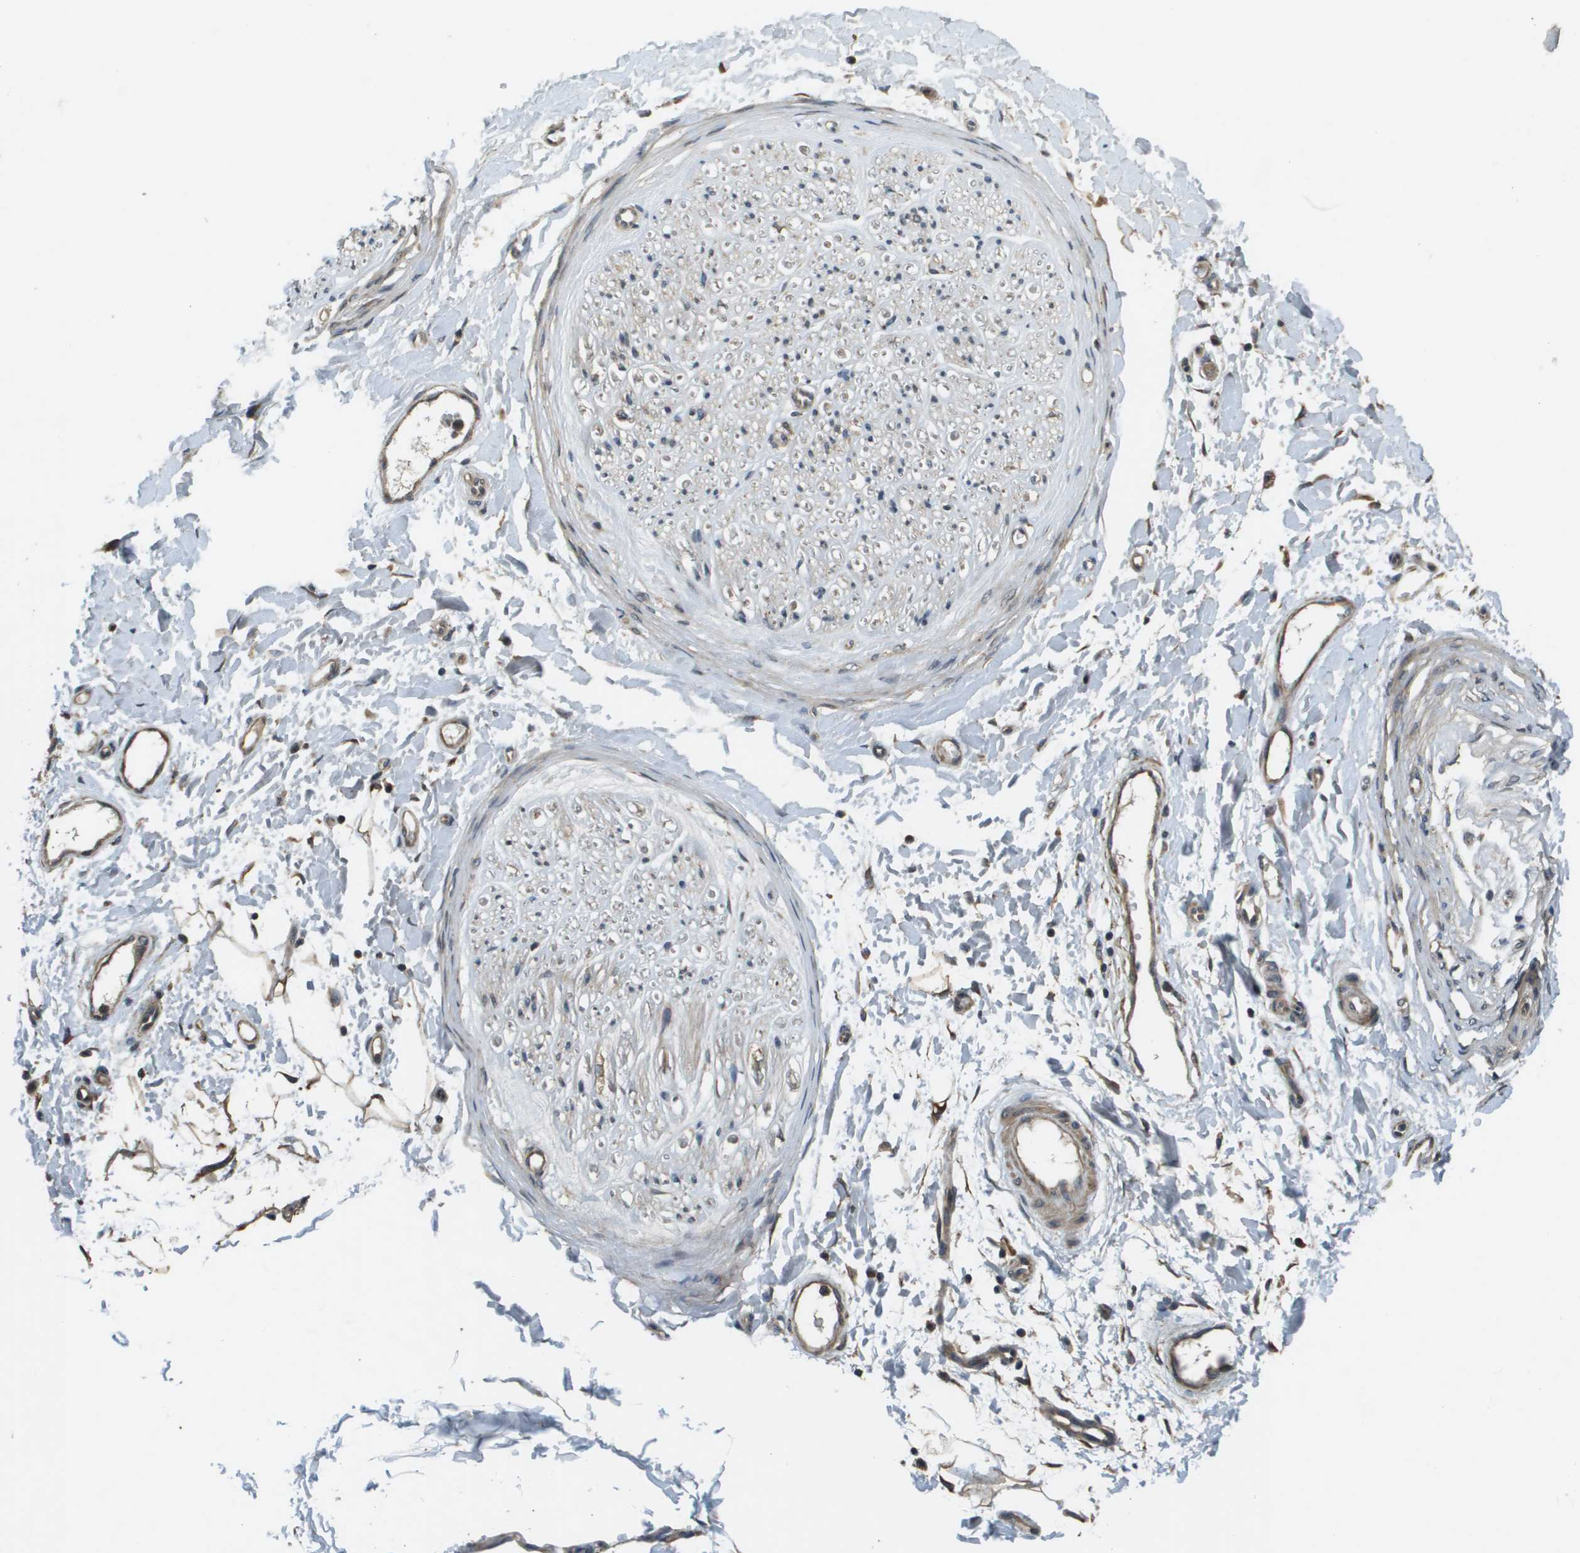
{"staining": {"intensity": "moderate", "quantity": ">75%", "location": "cytoplasmic/membranous"}, "tissue": "adipose tissue", "cell_type": "Adipocytes", "image_type": "normal", "snomed": [{"axis": "morphology", "description": "Normal tissue, NOS"}, {"axis": "morphology", "description": "Squamous cell carcinoma, NOS"}, {"axis": "topography", "description": "Skin"}, {"axis": "topography", "description": "Peripheral nerve tissue"}], "caption": "Immunohistochemical staining of normal adipose tissue demonstrates medium levels of moderate cytoplasmic/membranous expression in approximately >75% of adipocytes.", "gene": "CDKN2C", "patient": {"sex": "male", "age": 83}}